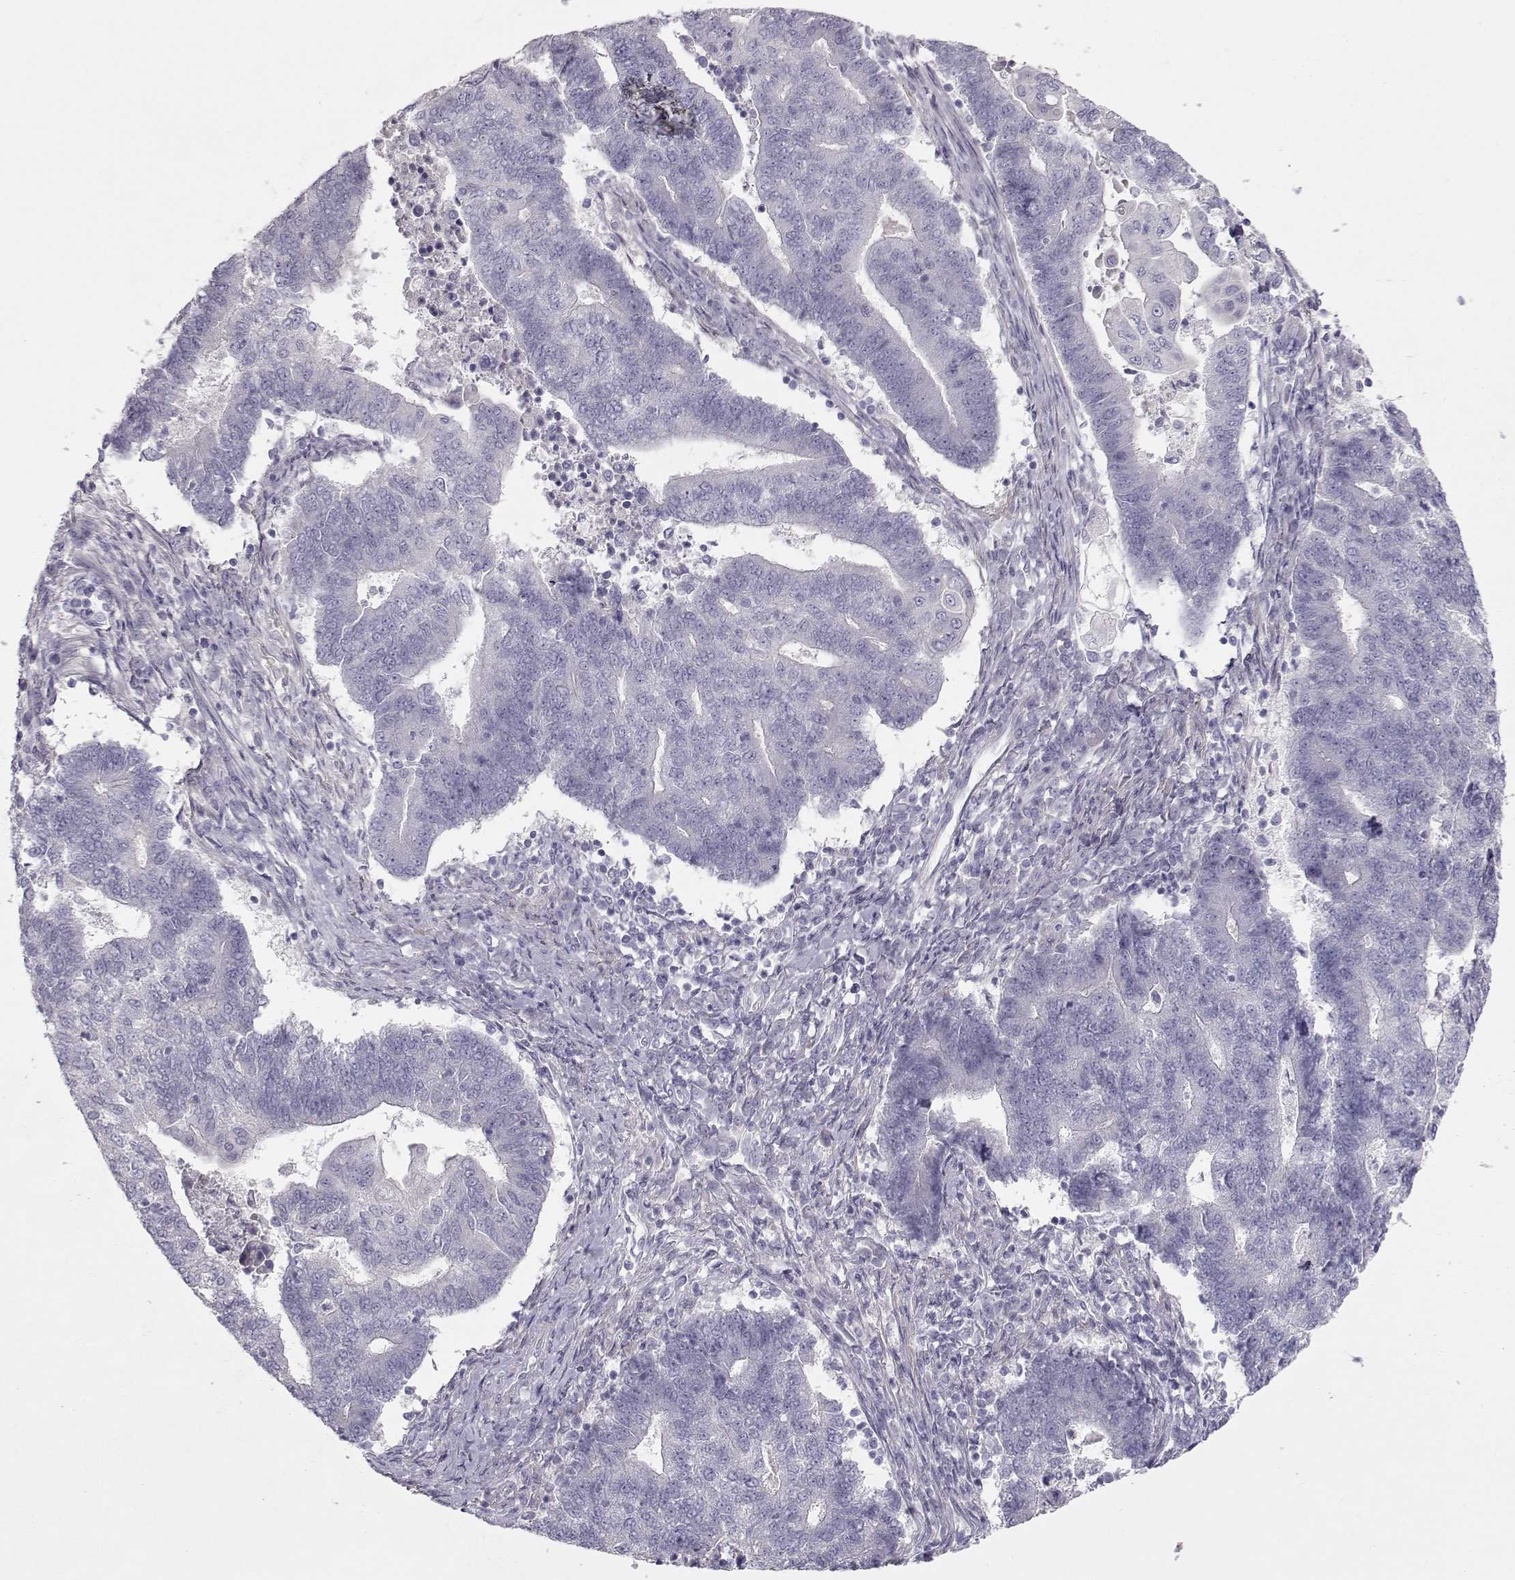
{"staining": {"intensity": "negative", "quantity": "none", "location": "none"}, "tissue": "endometrial cancer", "cell_type": "Tumor cells", "image_type": "cancer", "snomed": [{"axis": "morphology", "description": "Adenocarcinoma, NOS"}, {"axis": "topography", "description": "Uterus"}, {"axis": "topography", "description": "Endometrium"}], "caption": "This histopathology image is of endometrial adenocarcinoma stained with IHC to label a protein in brown with the nuclei are counter-stained blue. There is no positivity in tumor cells.", "gene": "GRK1", "patient": {"sex": "female", "age": 54}}